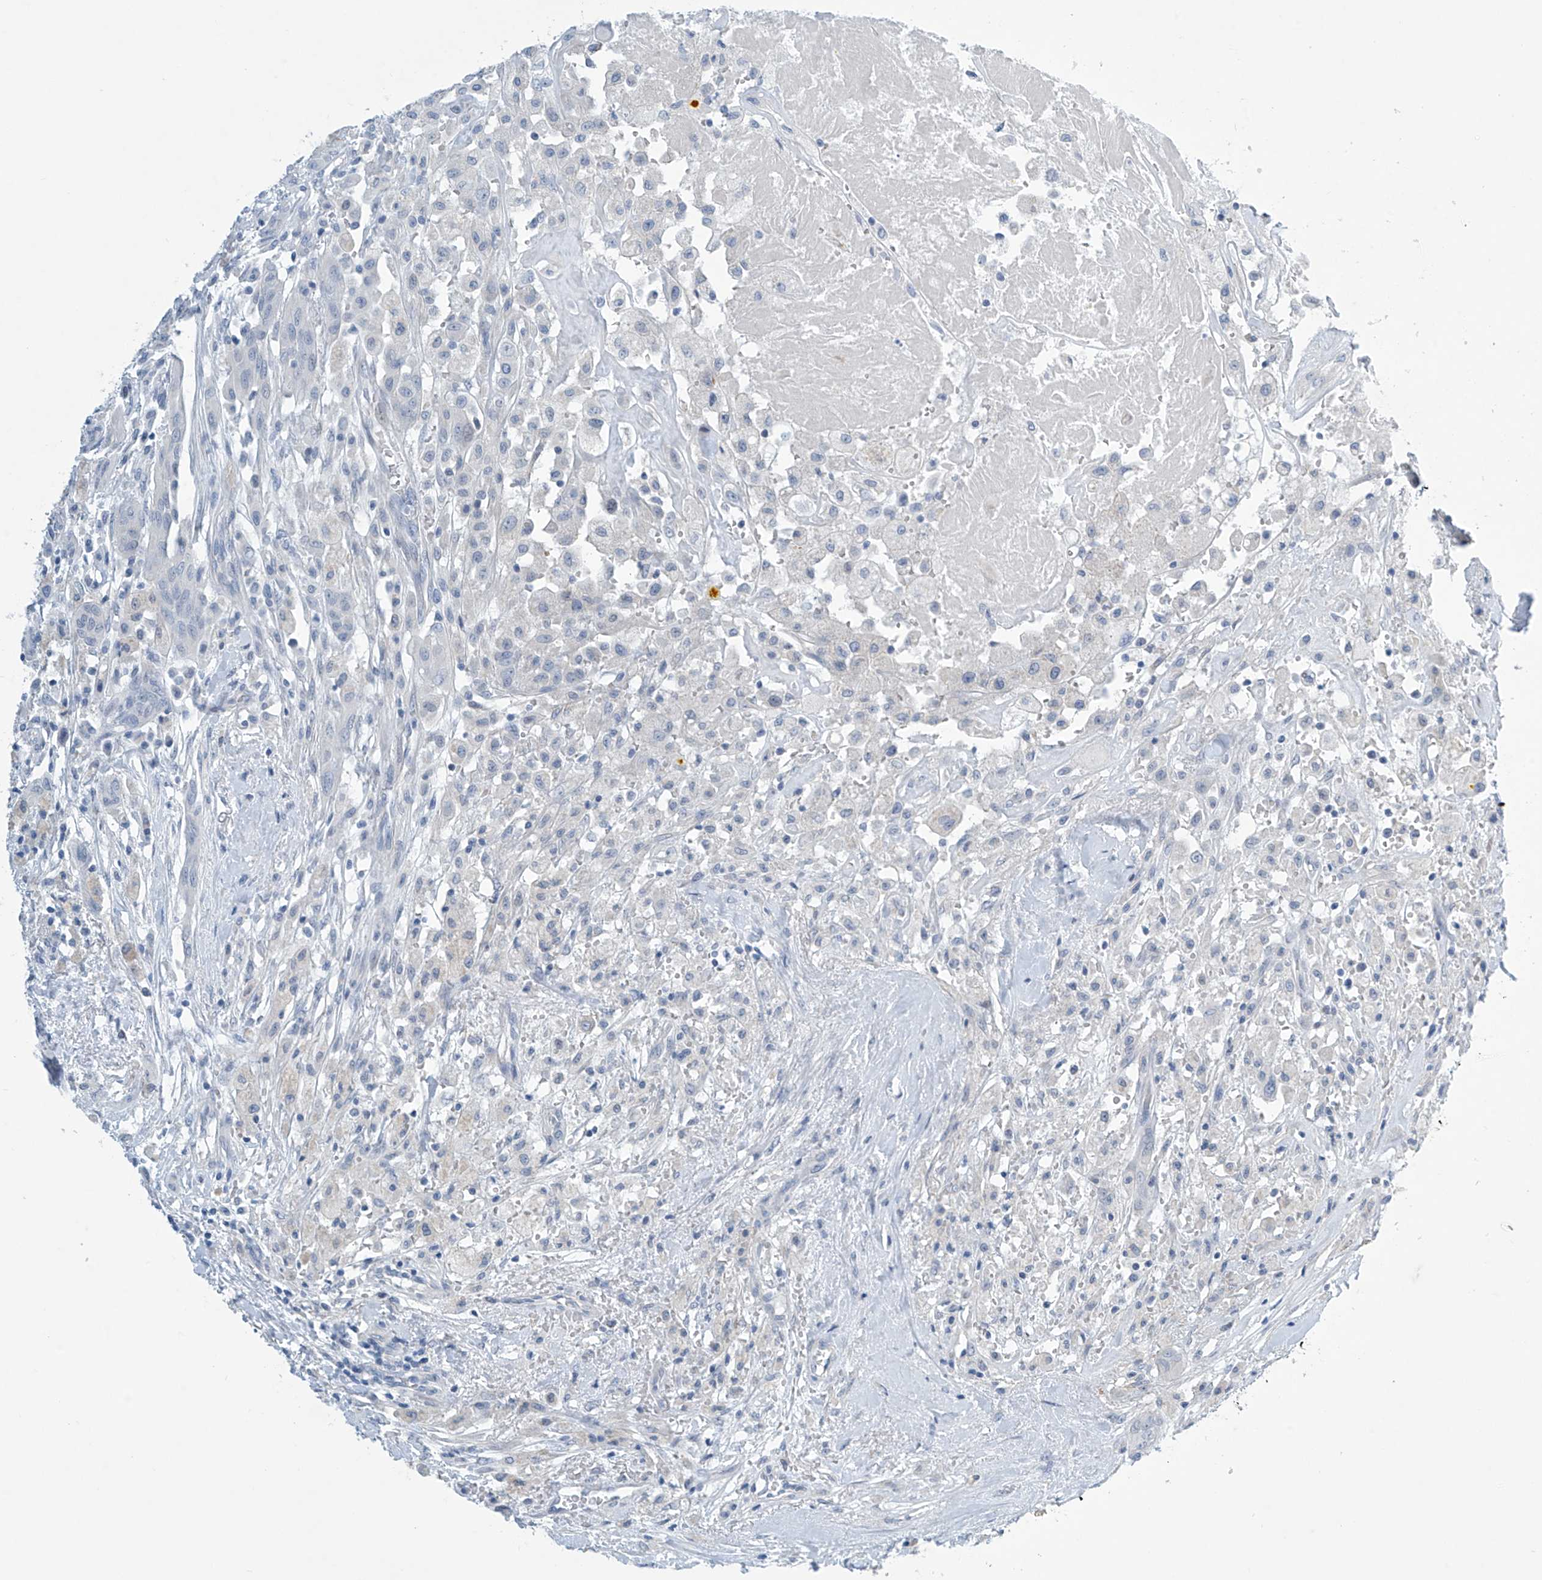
{"staining": {"intensity": "negative", "quantity": "none", "location": "none"}, "tissue": "thyroid cancer", "cell_type": "Tumor cells", "image_type": "cancer", "snomed": [{"axis": "morphology", "description": "Papillary adenocarcinoma, NOS"}, {"axis": "topography", "description": "Thyroid gland"}], "caption": "Papillary adenocarcinoma (thyroid) stained for a protein using immunohistochemistry (IHC) demonstrates no staining tumor cells.", "gene": "SLC35A5", "patient": {"sex": "female", "age": 59}}